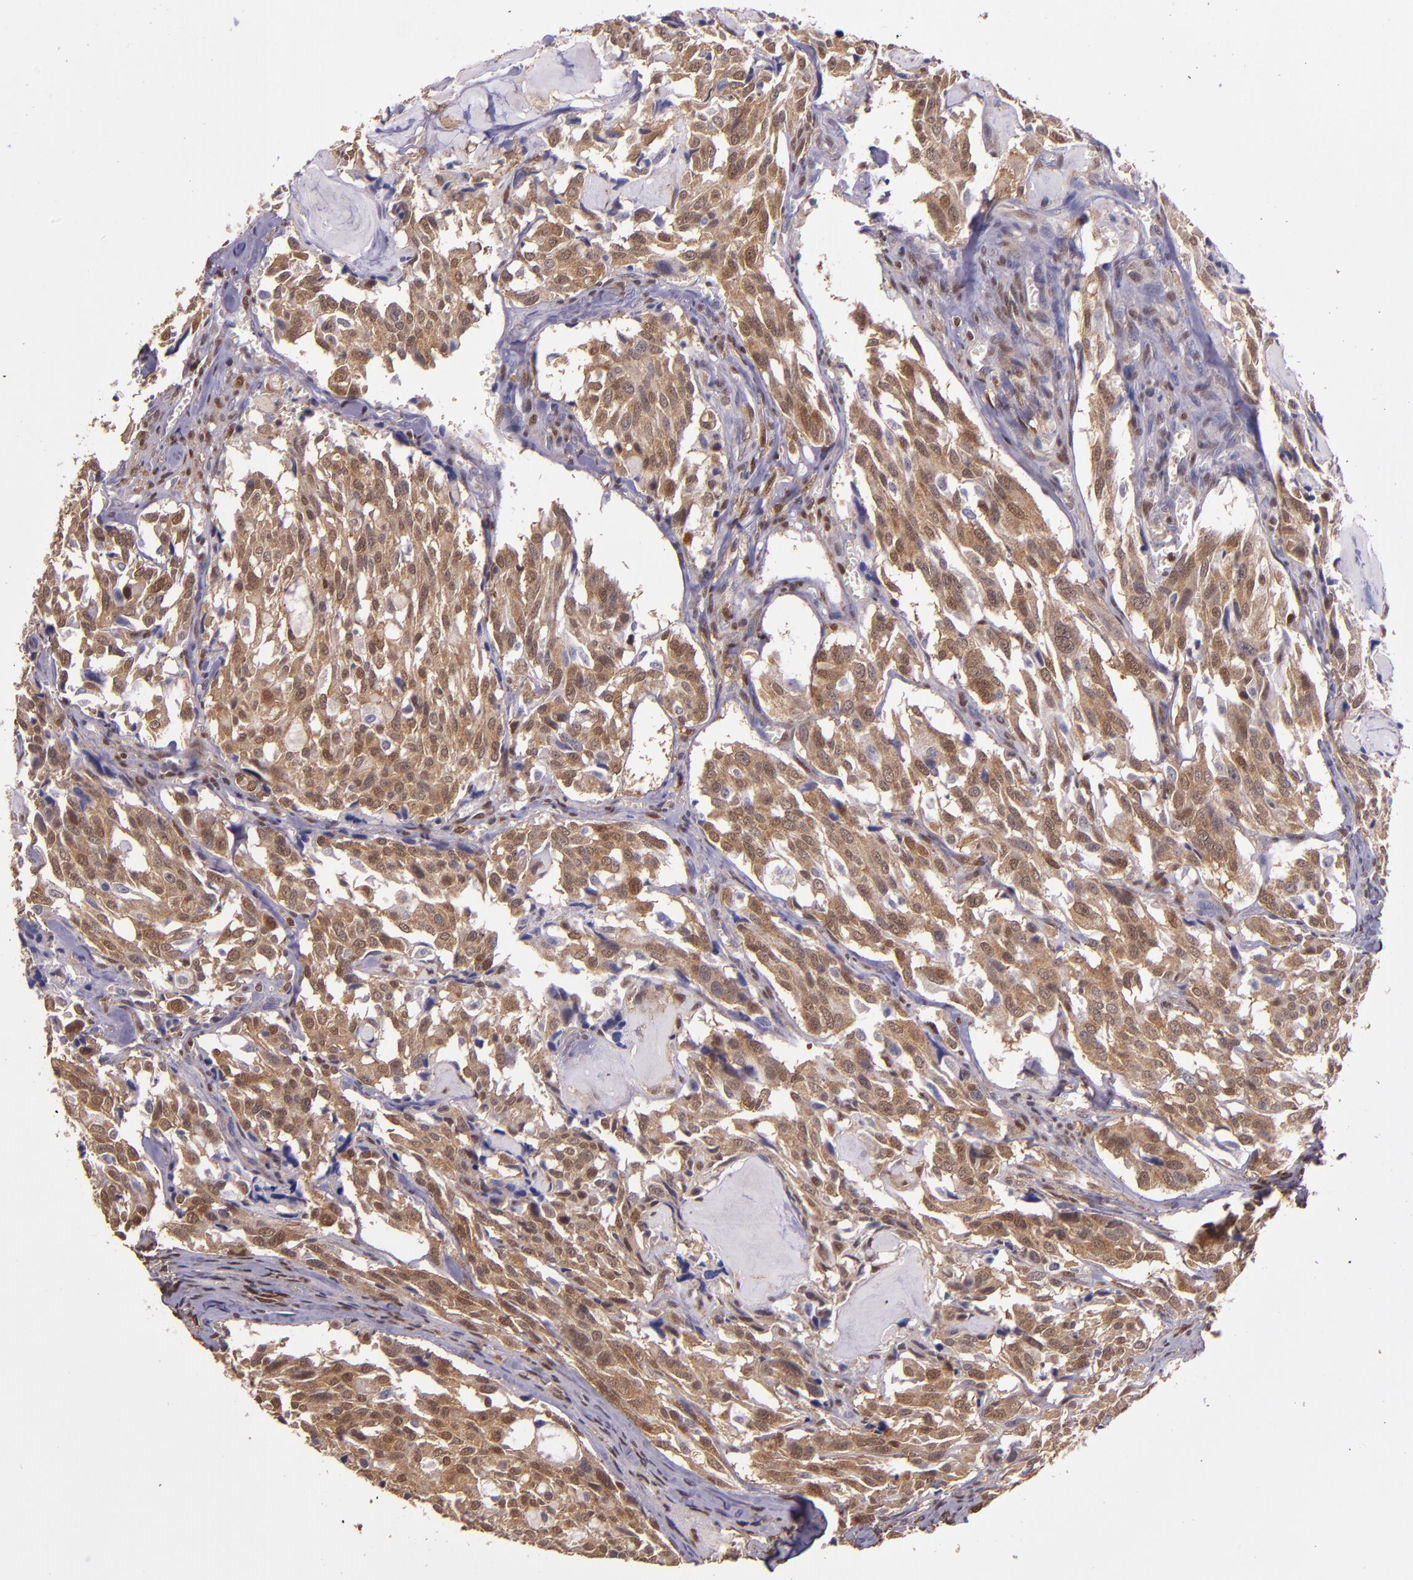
{"staining": {"intensity": "strong", "quantity": ">75%", "location": "cytoplasmic/membranous,nuclear"}, "tissue": "thyroid cancer", "cell_type": "Tumor cells", "image_type": "cancer", "snomed": [{"axis": "morphology", "description": "Carcinoma, NOS"}, {"axis": "morphology", "description": "Carcinoid, malignant, NOS"}, {"axis": "topography", "description": "Thyroid gland"}], "caption": "Strong cytoplasmic/membranous and nuclear positivity is appreciated in about >75% of tumor cells in carcinoma (thyroid).", "gene": "STAT6", "patient": {"sex": "male", "age": 33}}